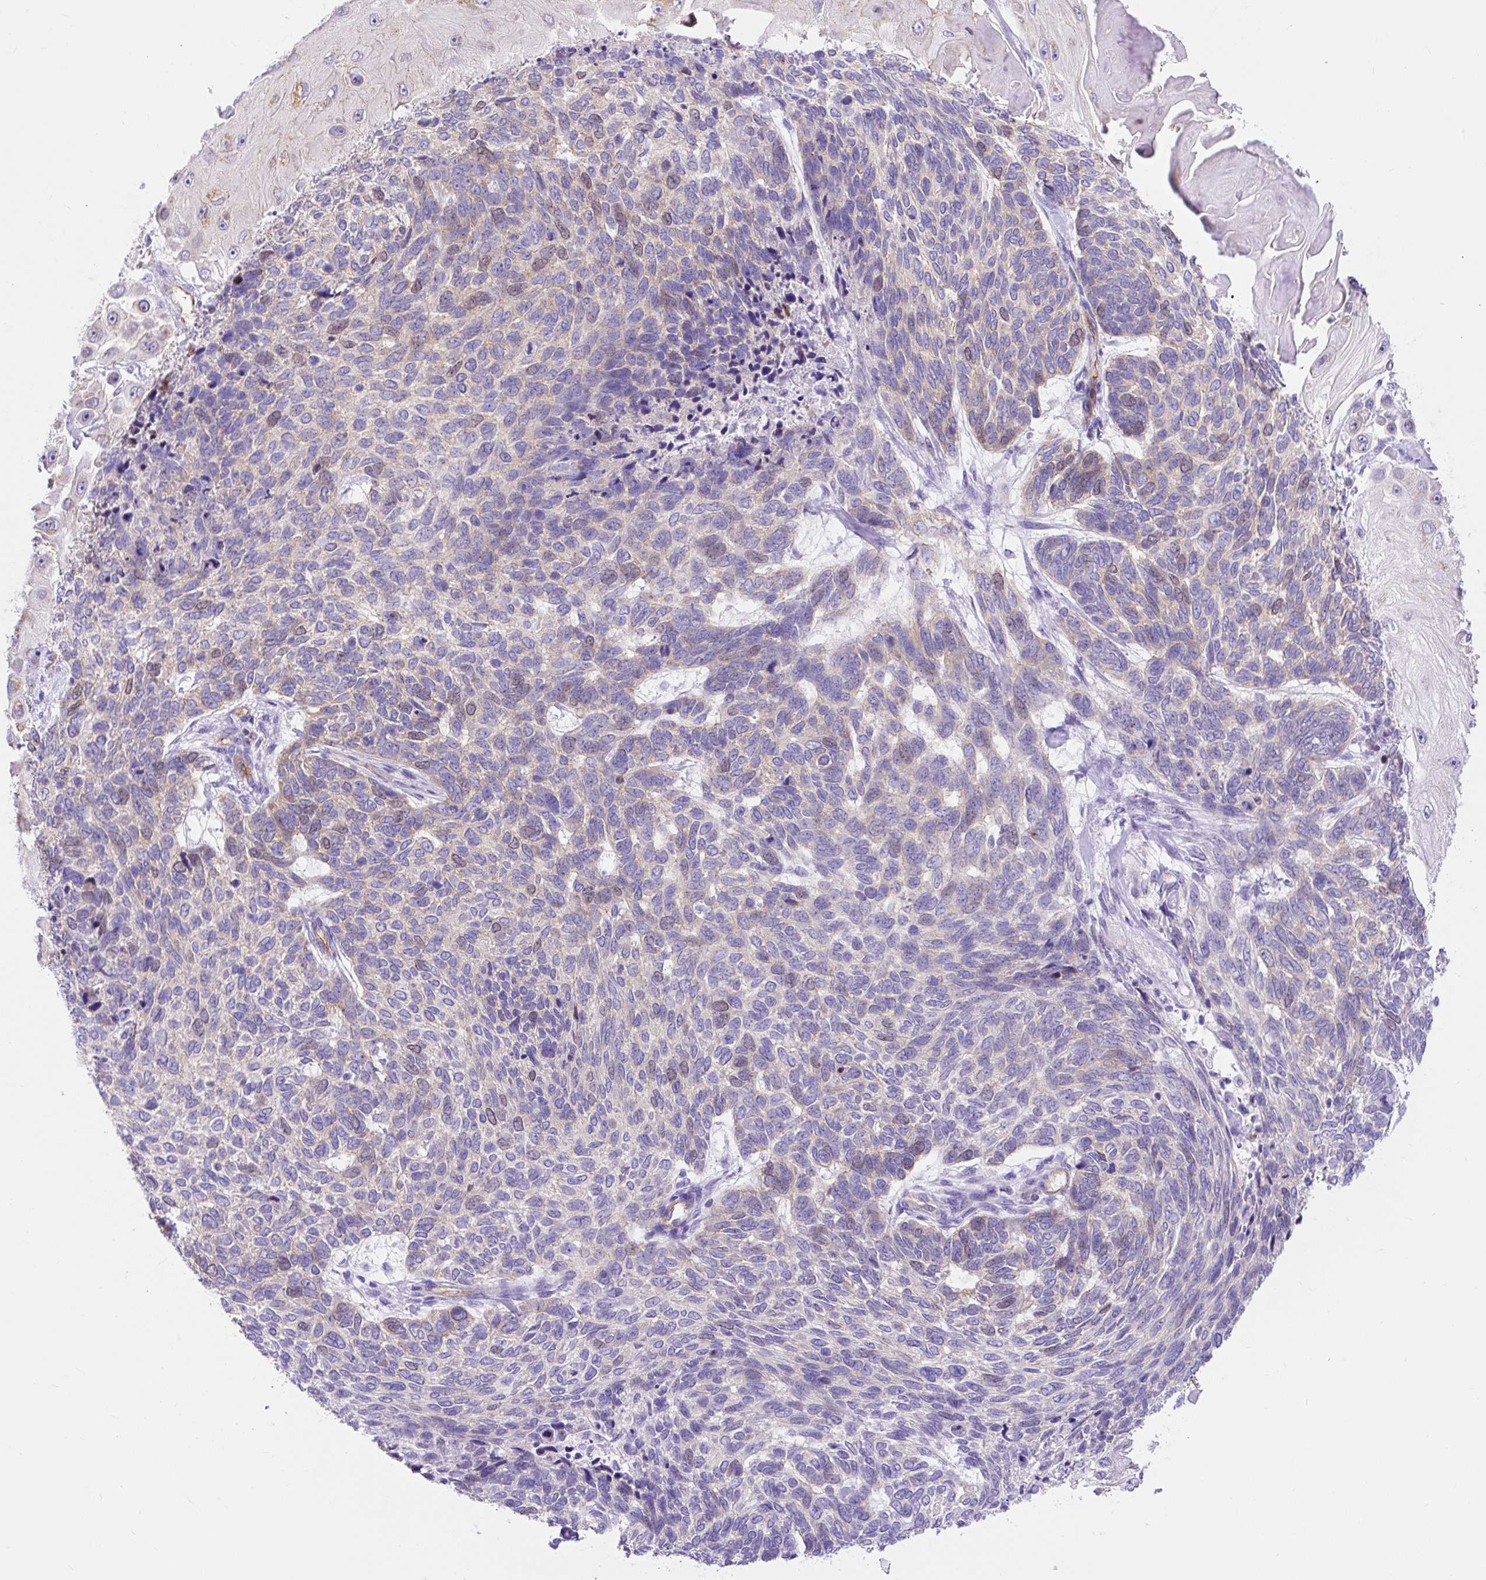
{"staining": {"intensity": "weak", "quantity": "<25%", "location": "cytoplasmic/membranous"}, "tissue": "skin cancer", "cell_type": "Tumor cells", "image_type": "cancer", "snomed": [{"axis": "morphology", "description": "Basal cell carcinoma"}, {"axis": "topography", "description": "Skin"}], "caption": "This is an IHC histopathology image of basal cell carcinoma (skin). There is no staining in tumor cells.", "gene": "HIP1R", "patient": {"sex": "female", "age": 65}}